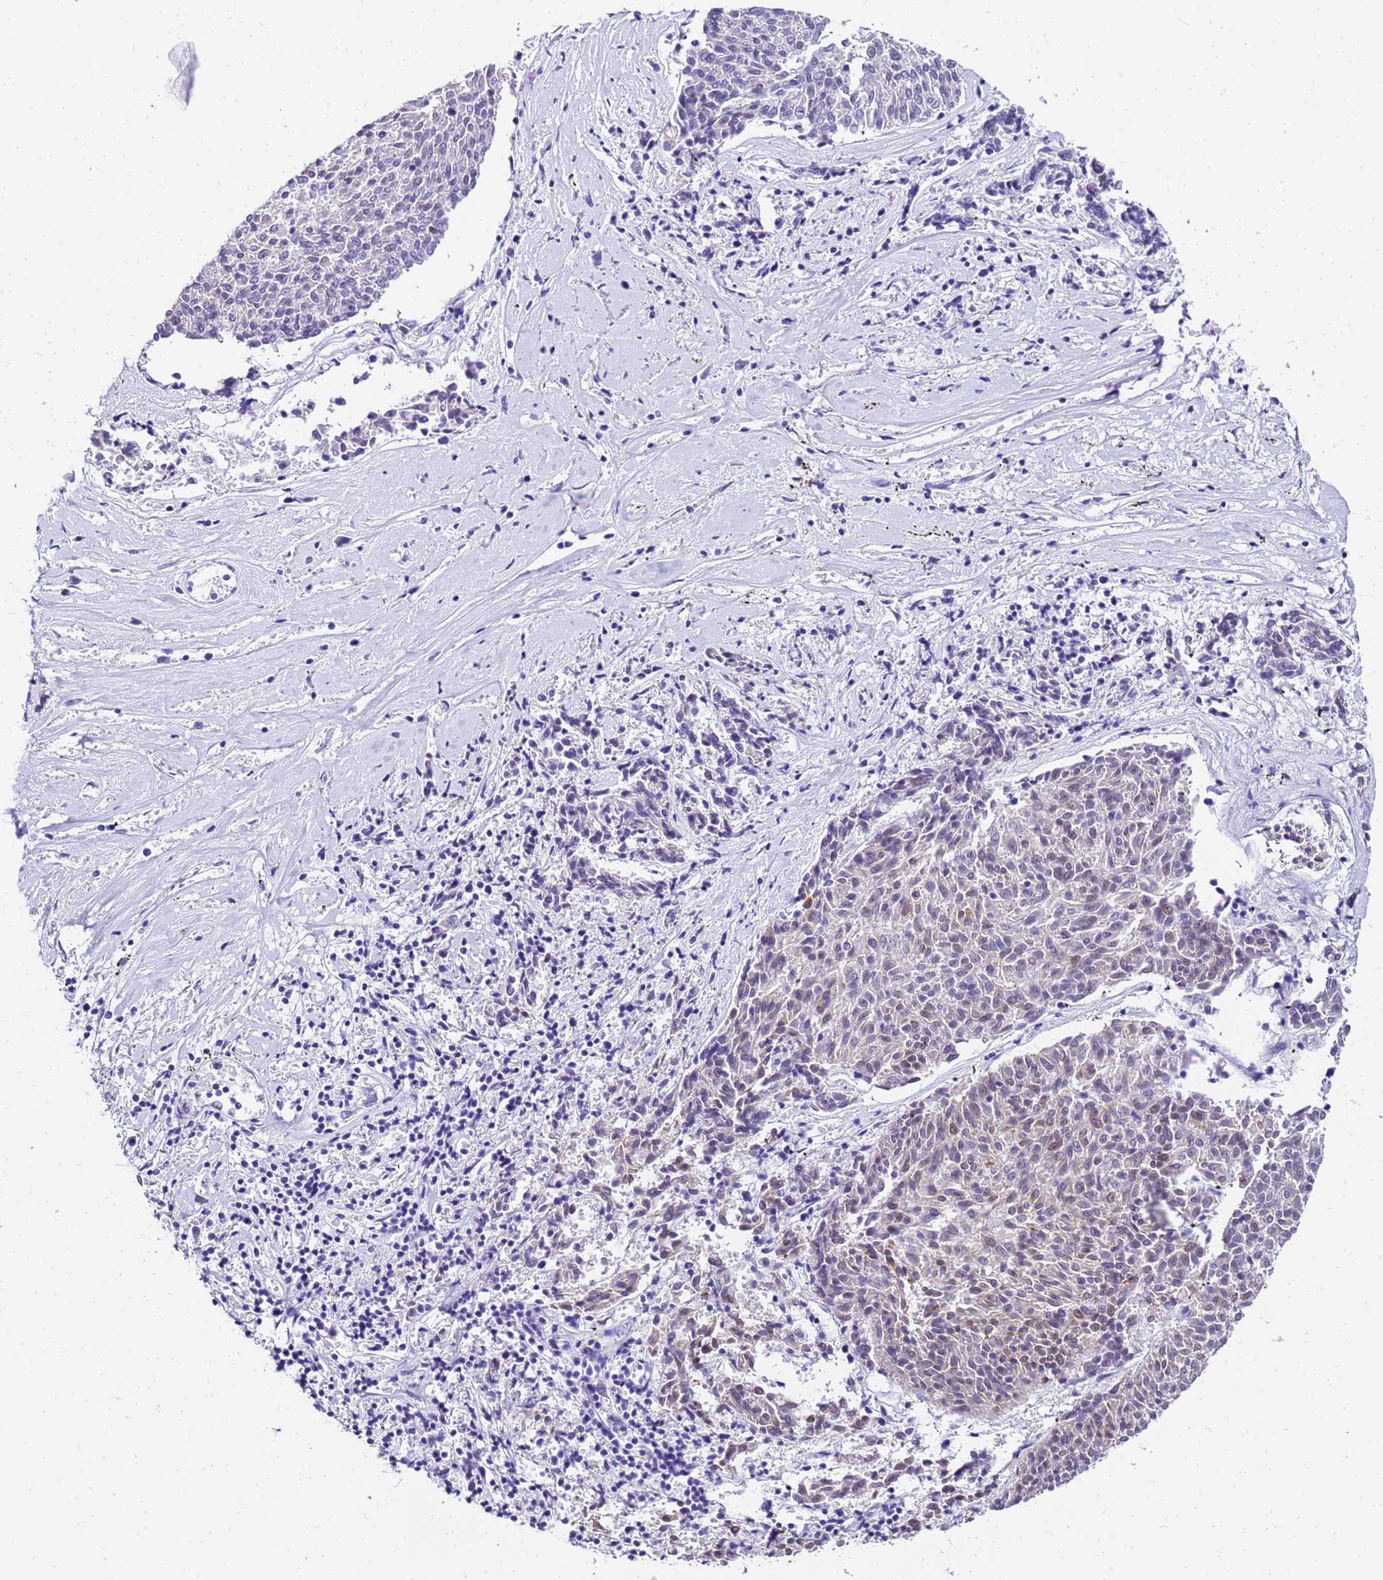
{"staining": {"intensity": "negative", "quantity": "none", "location": "none"}, "tissue": "melanoma", "cell_type": "Tumor cells", "image_type": "cancer", "snomed": [{"axis": "morphology", "description": "Malignant melanoma, NOS"}, {"axis": "topography", "description": "Skin"}], "caption": "Immunohistochemical staining of human malignant melanoma demonstrates no significant expression in tumor cells. Brightfield microscopy of IHC stained with DAB (brown) and hematoxylin (blue), captured at high magnification.", "gene": "HSPB6", "patient": {"sex": "female", "age": 72}}